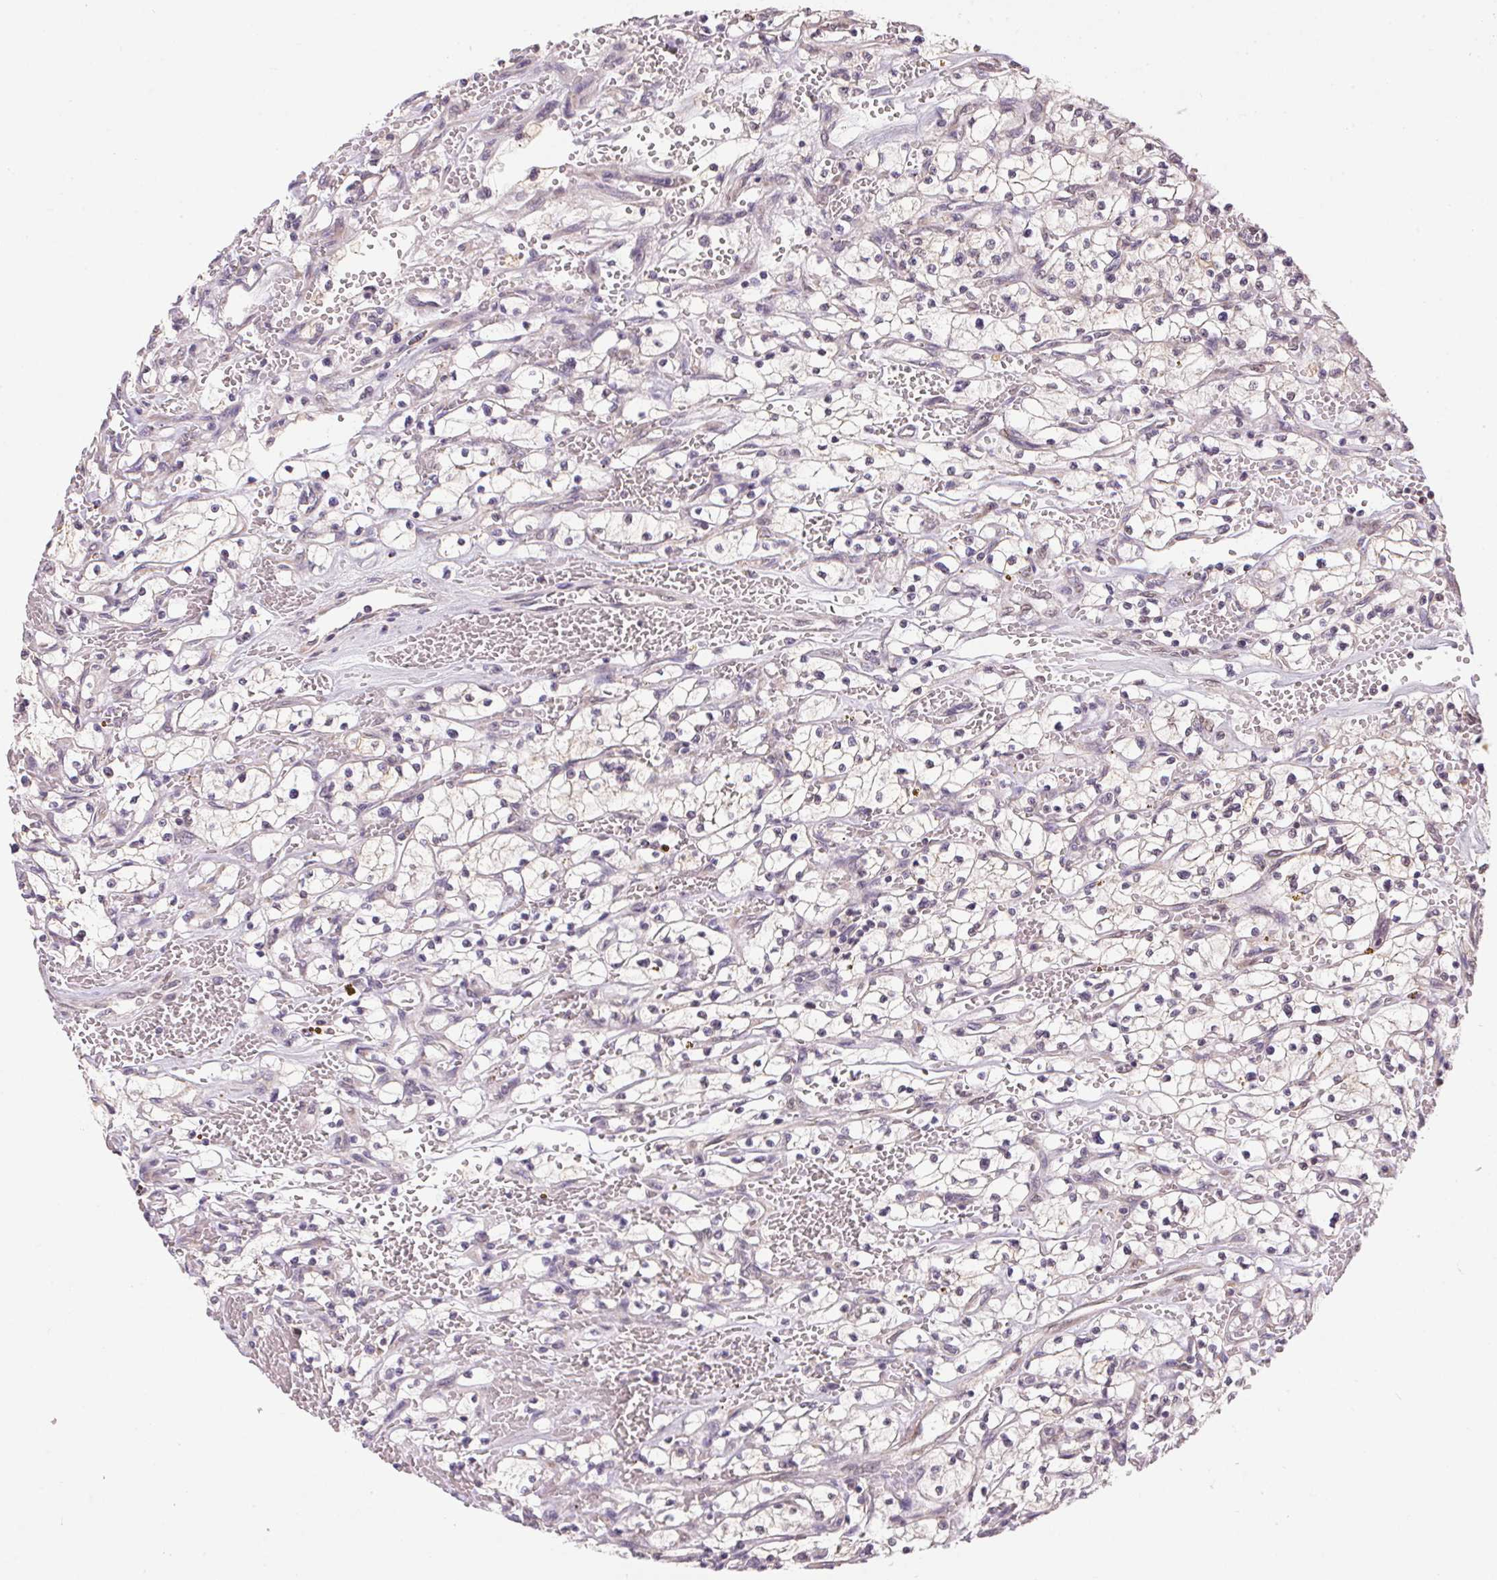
{"staining": {"intensity": "negative", "quantity": "none", "location": "none"}, "tissue": "renal cancer", "cell_type": "Tumor cells", "image_type": "cancer", "snomed": [{"axis": "morphology", "description": "Adenocarcinoma, NOS"}, {"axis": "topography", "description": "Kidney"}], "caption": "IHC image of neoplastic tissue: human renal cancer (adenocarcinoma) stained with DAB shows no significant protein staining in tumor cells.", "gene": "SC5D", "patient": {"sex": "female", "age": 64}}